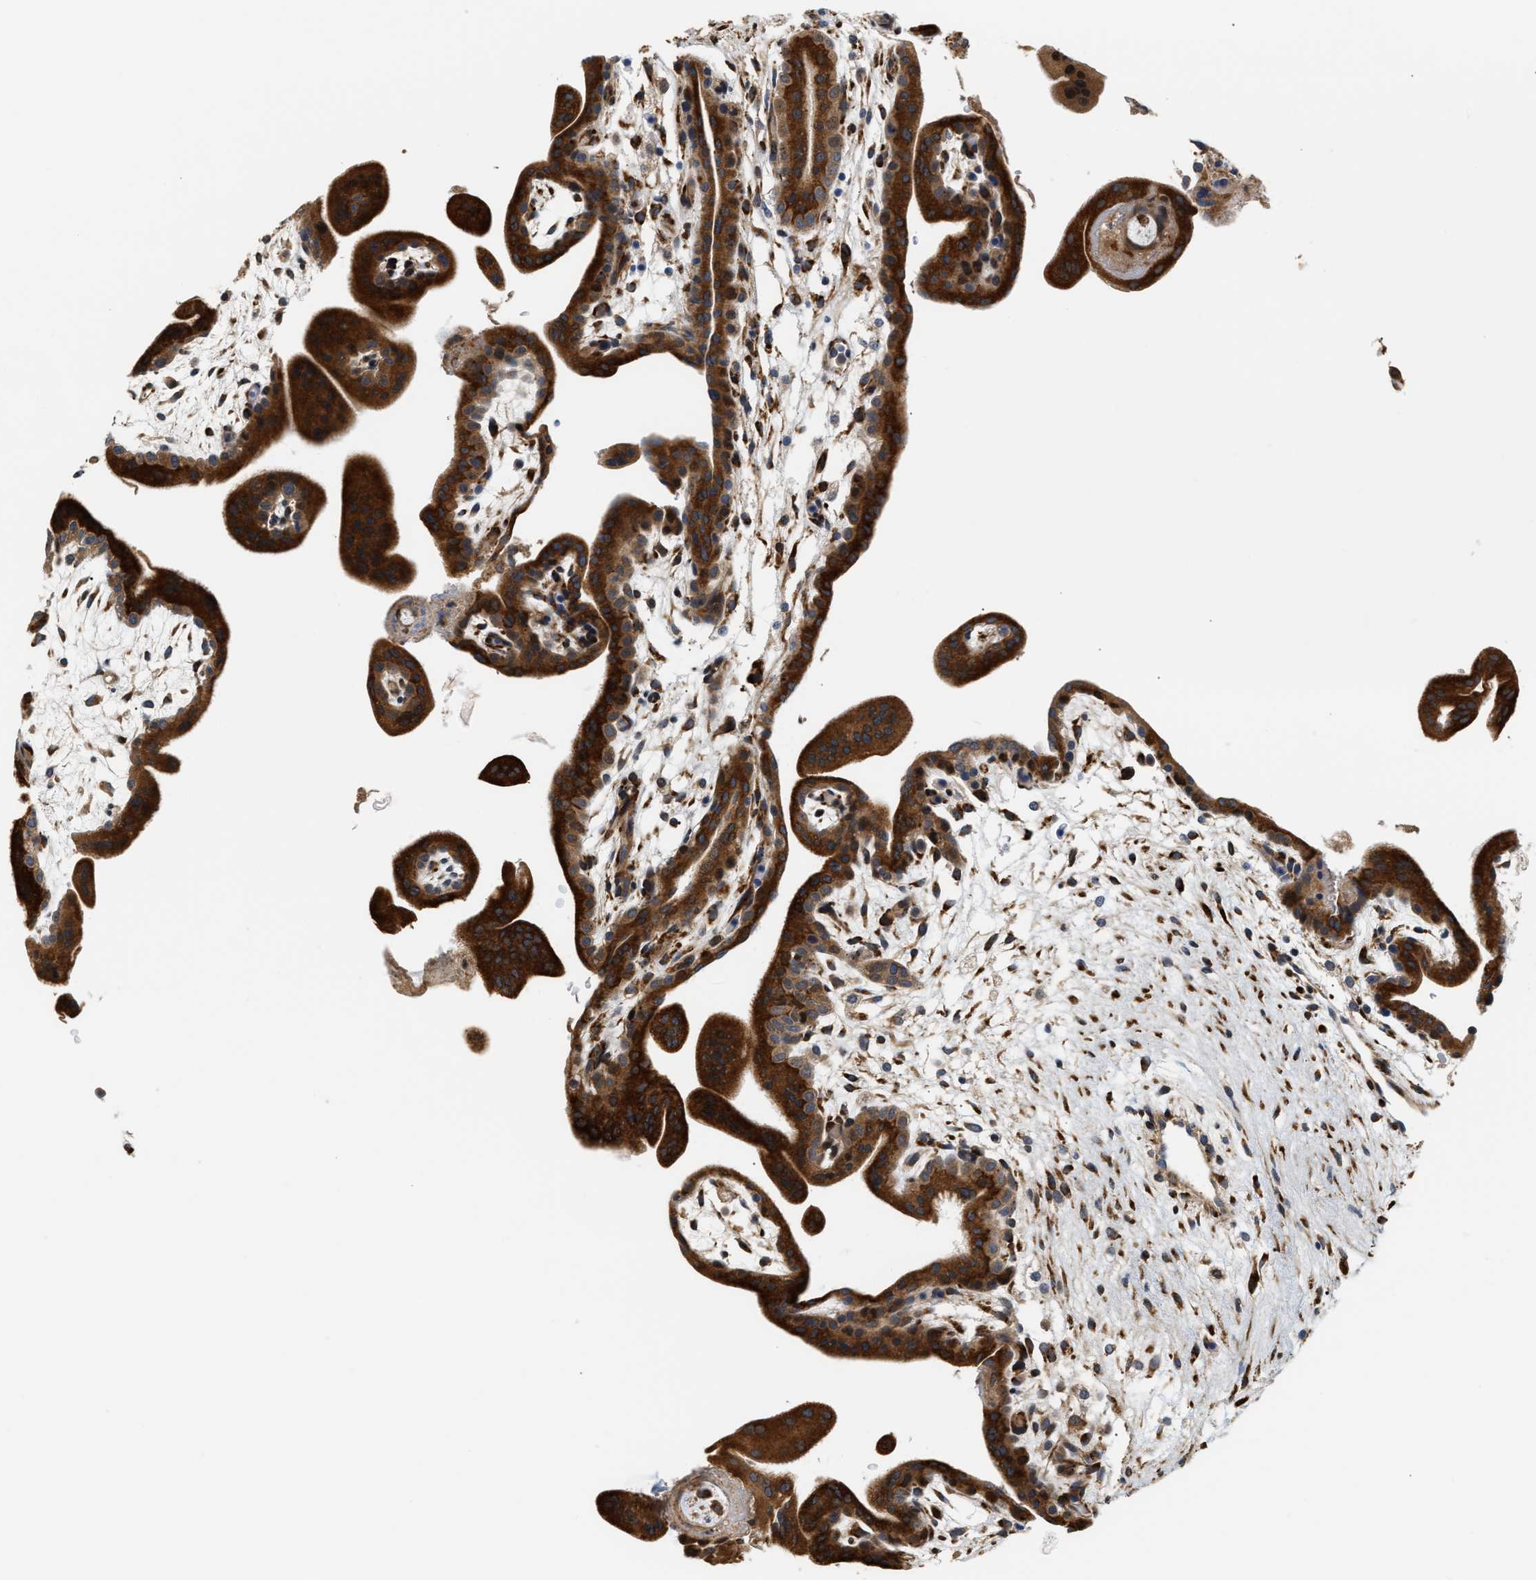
{"staining": {"intensity": "strong", "quantity": ">75%", "location": "cytoplasmic/membranous"}, "tissue": "placenta", "cell_type": "Trophoblastic cells", "image_type": "normal", "snomed": [{"axis": "morphology", "description": "Normal tissue, NOS"}, {"axis": "topography", "description": "Placenta"}], "caption": "IHC staining of benign placenta, which demonstrates high levels of strong cytoplasmic/membranous expression in approximately >75% of trophoblastic cells indicating strong cytoplasmic/membranous protein positivity. The staining was performed using DAB (3,3'-diaminobenzidine) (brown) for protein detection and nuclei were counterstained in hematoxylin (blue).", "gene": "TNIP2", "patient": {"sex": "female", "age": 35}}